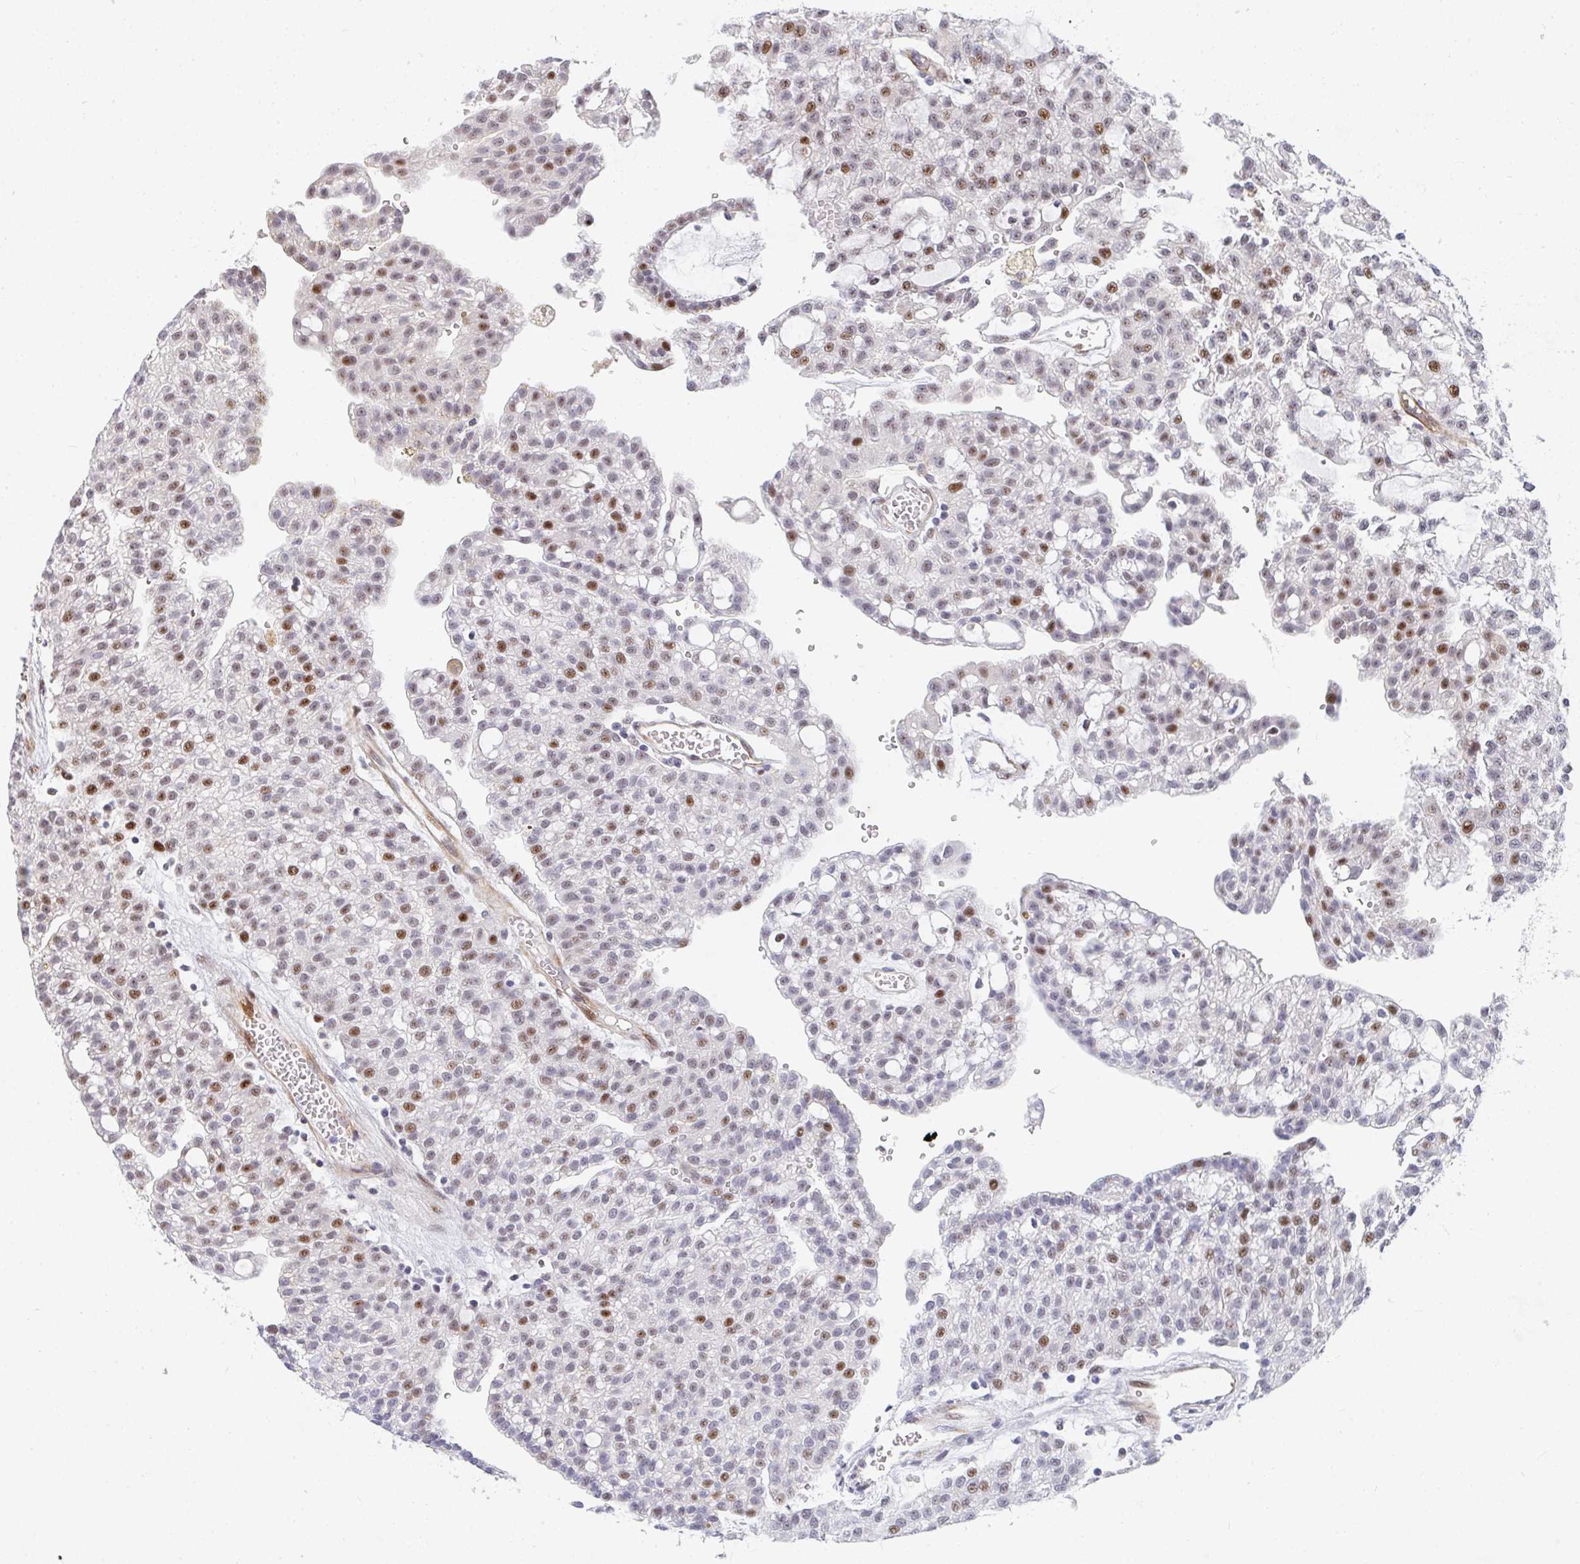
{"staining": {"intensity": "moderate", "quantity": "25%-75%", "location": "nuclear"}, "tissue": "renal cancer", "cell_type": "Tumor cells", "image_type": "cancer", "snomed": [{"axis": "morphology", "description": "Adenocarcinoma, NOS"}, {"axis": "topography", "description": "Kidney"}], "caption": "Immunohistochemistry (IHC) of renal cancer exhibits medium levels of moderate nuclear staining in about 25%-75% of tumor cells. The protein is stained brown, and the nuclei are stained in blue (DAB IHC with brightfield microscopy, high magnification).", "gene": "ZIC3", "patient": {"sex": "male", "age": 63}}